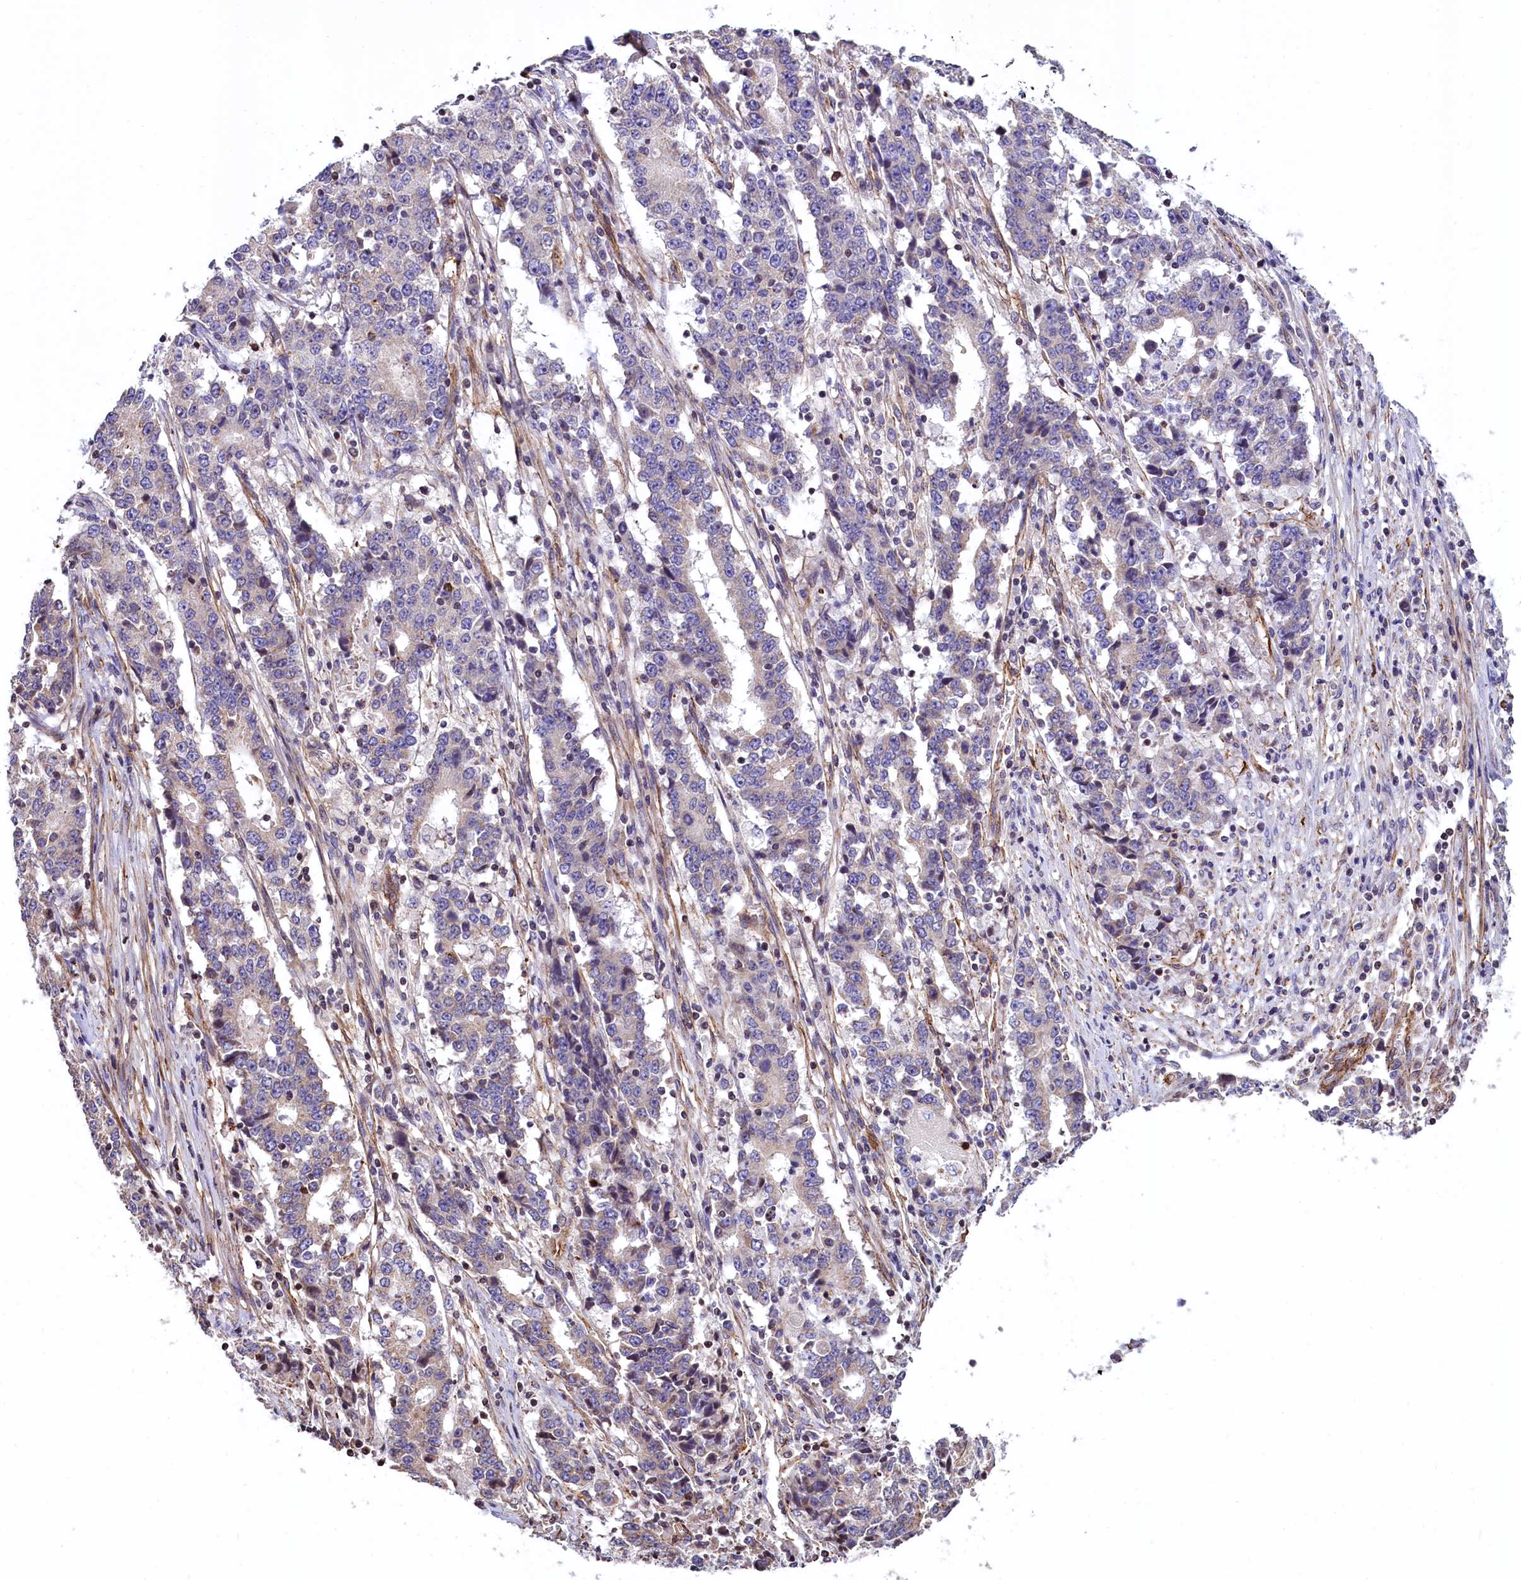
{"staining": {"intensity": "negative", "quantity": "none", "location": "none"}, "tissue": "stomach cancer", "cell_type": "Tumor cells", "image_type": "cancer", "snomed": [{"axis": "morphology", "description": "Adenocarcinoma, NOS"}, {"axis": "topography", "description": "Stomach"}], "caption": "This is an immunohistochemistry photomicrograph of human stomach cancer. There is no expression in tumor cells.", "gene": "ZNF2", "patient": {"sex": "male", "age": 59}}